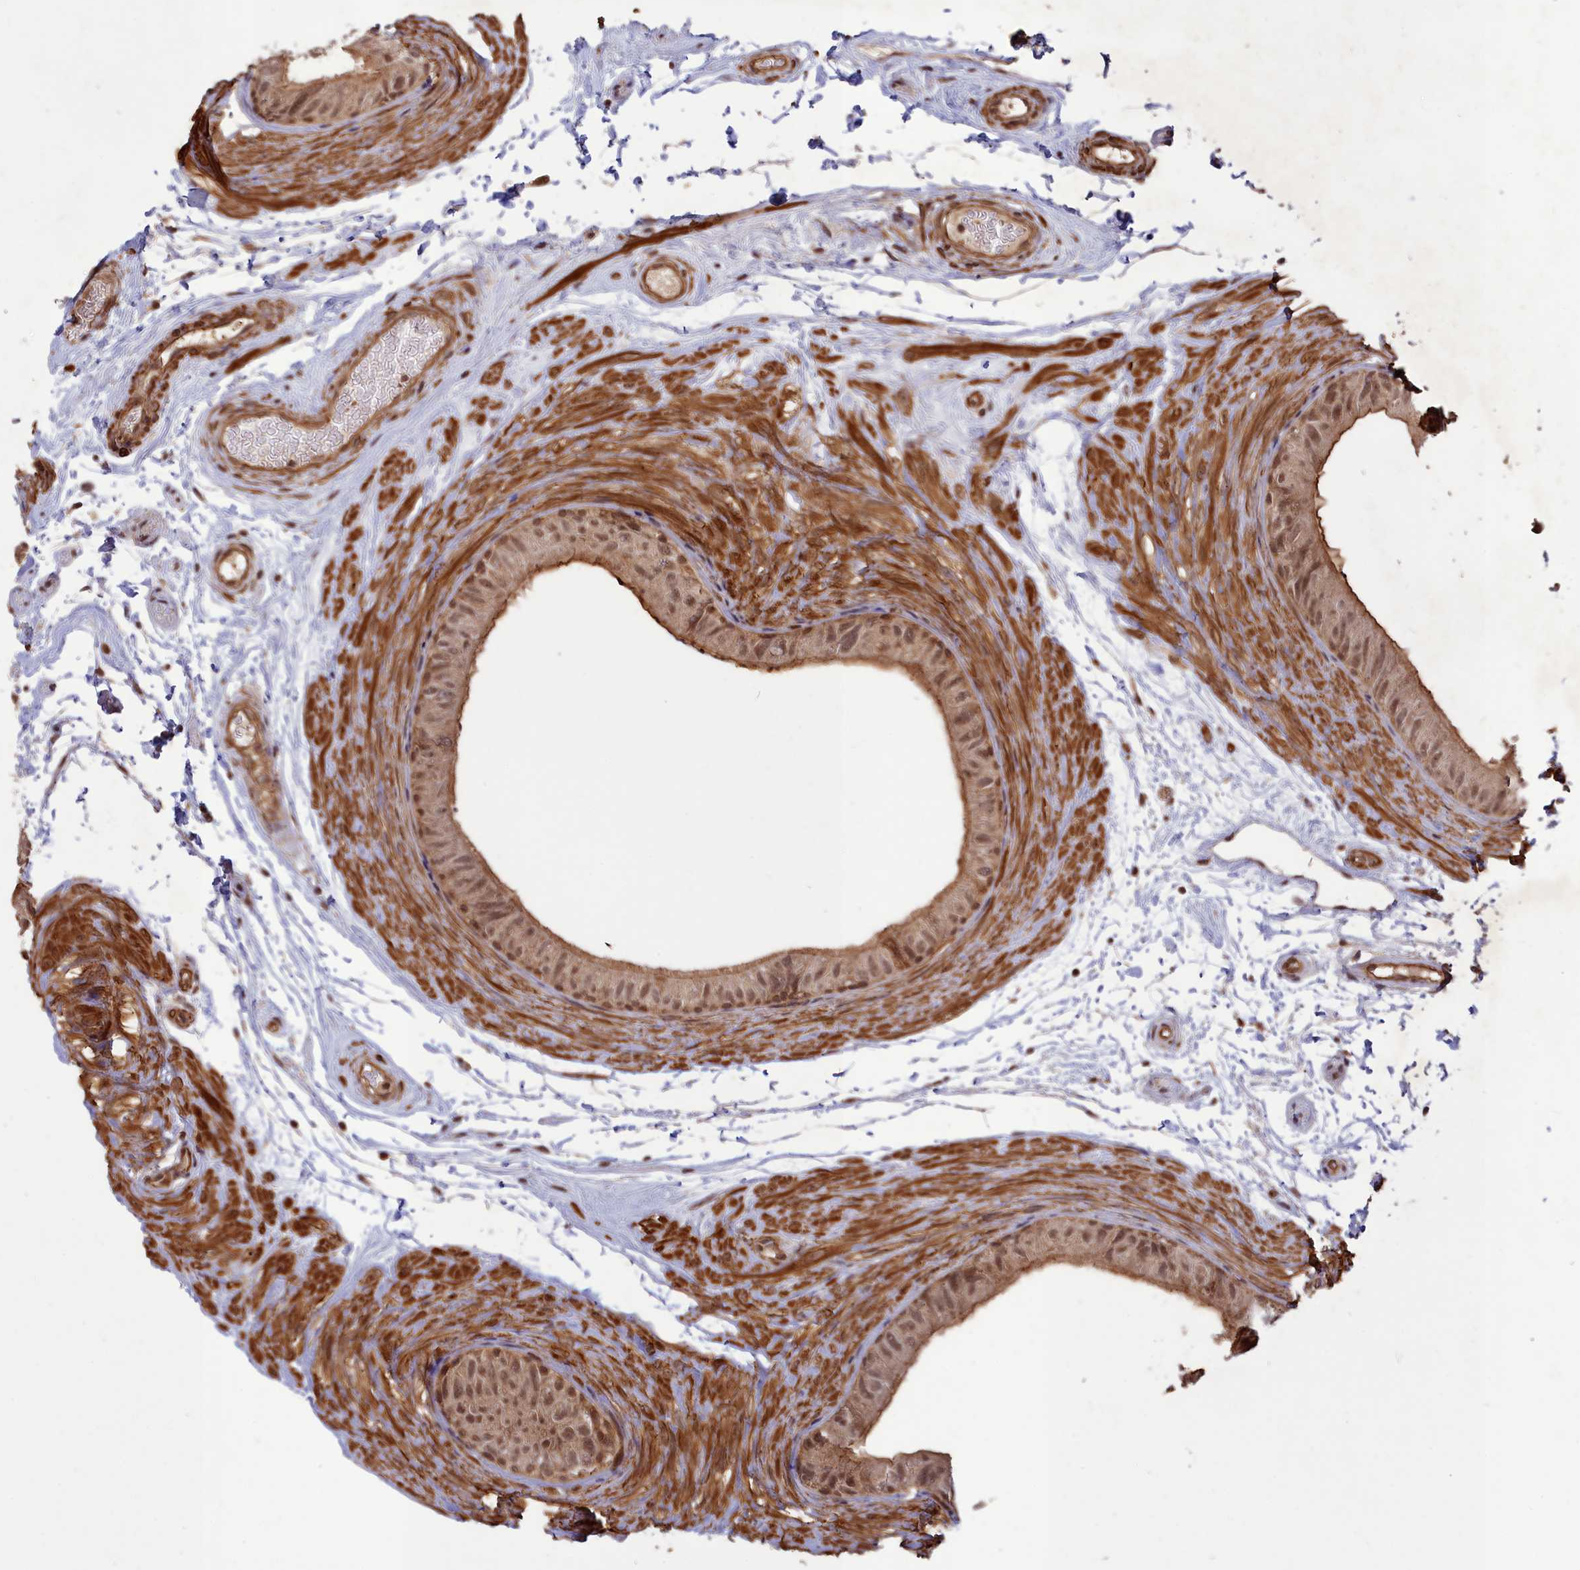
{"staining": {"intensity": "moderate", "quantity": ">75%", "location": "cytoplasmic/membranous,nuclear"}, "tissue": "epididymis", "cell_type": "Glandular cells", "image_type": "normal", "snomed": [{"axis": "morphology", "description": "Normal tissue, NOS"}, {"axis": "topography", "description": "Epididymis"}], "caption": "This is a photomicrograph of immunohistochemistry staining of unremarkable epididymis, which shows moderate expression in the cytoplasmic/membranous,nuclear of glandular cells.", "gene": "CCDC174", "patient": {"sex": "male", "age": 45}}